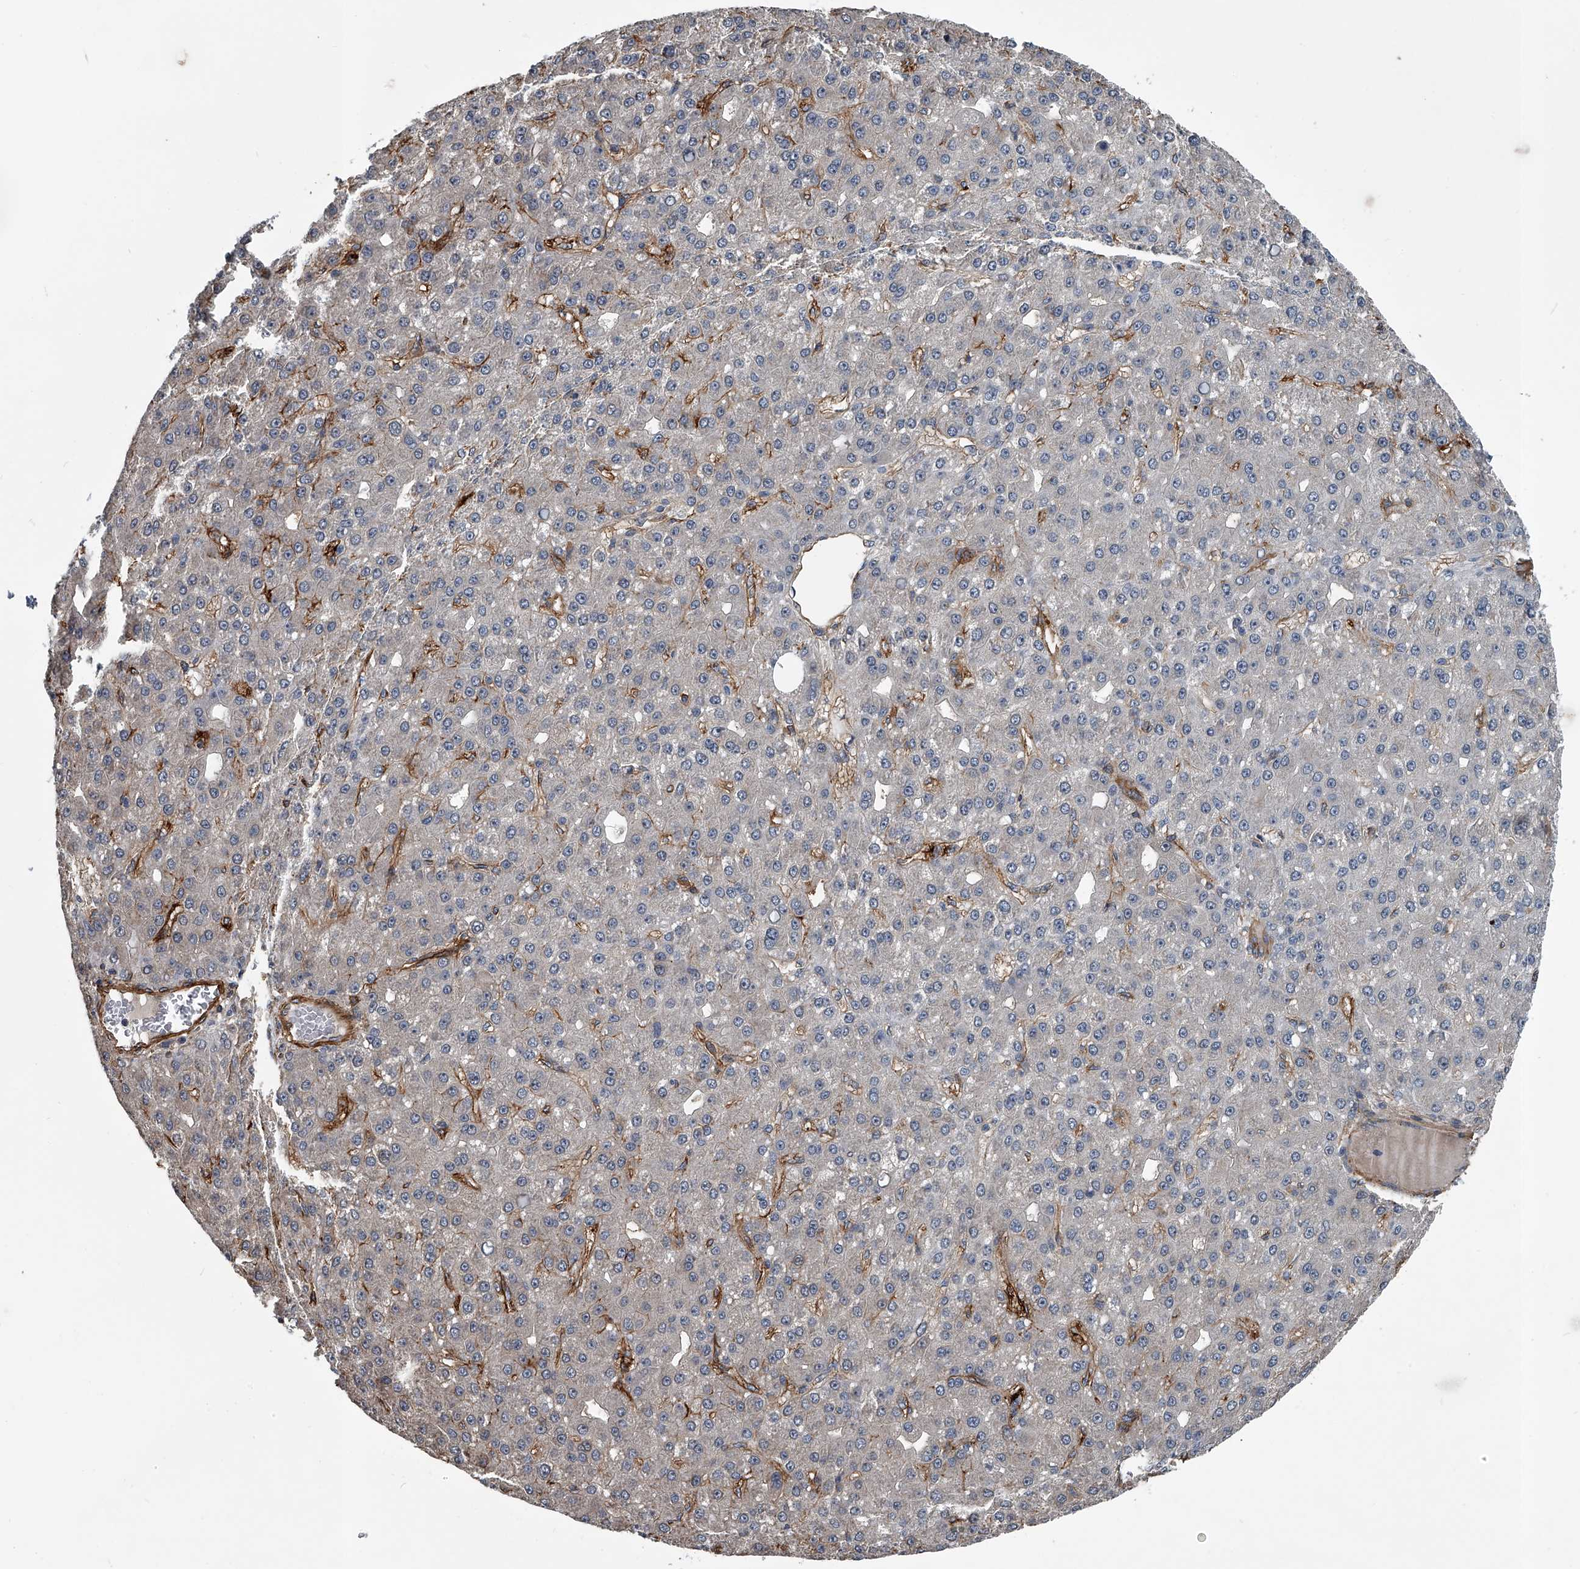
{"staining": {"intensity": "negative", "quantity": "none", "location": "none"}, "tissue": "liver cancer", "cell_type": "Tumor cells", "image_type": "cancer", "snomed": [{"axis": "morphology", "description": "Carcinoma, Hepatocellular, NOS"}, {"axis": "topography", "description": "Liver"}], "caption": "This is a histopathology image of immunohistochemistry (IHC) staining of liver cancer, which shows no staining in tumor cells. The staining is performed using DAB (3,3'-diaminobenzidine) brown chromogen with nuclei counter-stained in using hematoxylin.", "gene": "LDLRAD2", "patient": {"sex": "male", "age": 67}}